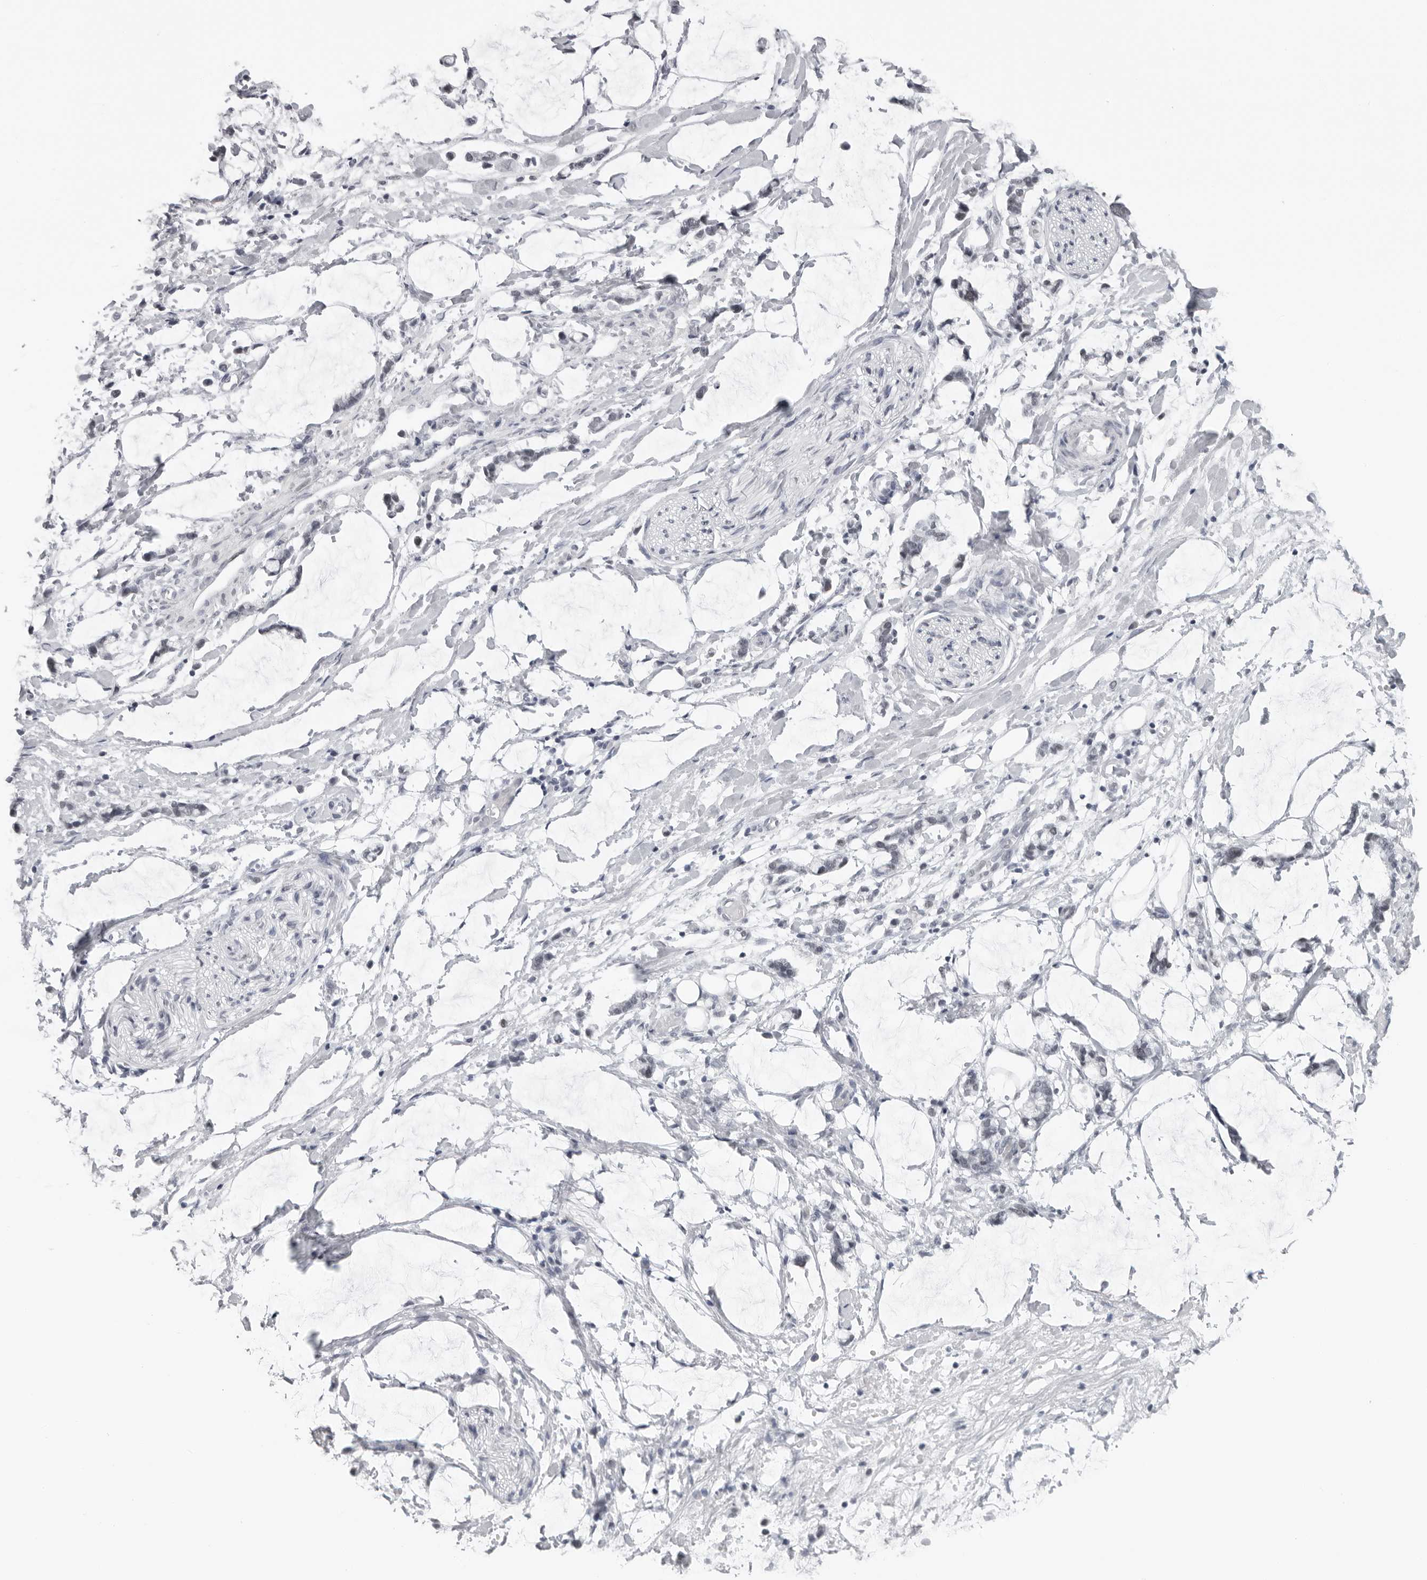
{"staining": {"intensity": "negative", "quantity": "none", "location": "none"}, "tissue": "adipose tissue", "cell_type": "Adipocytes", "image_type": "normal", "snomed": [{"axis": "morphology", "description": "Normal tissue, NOS"}, {"axis": "morphology", "description": "Adenocarcinoma, NOS"}, {"axis": "topography", "description": "Colon"}, {"axis": "topography", "description": "Peripheral nerve tissue"}], "caption": "Immunohistochemistry micrograph of unremarkable adipose tissue: adipose tissue stained with DAB reveals no significant protein staining in adipocytes.", "gene": "ESPN", "patient": {"sex": "male", "age": 14}}